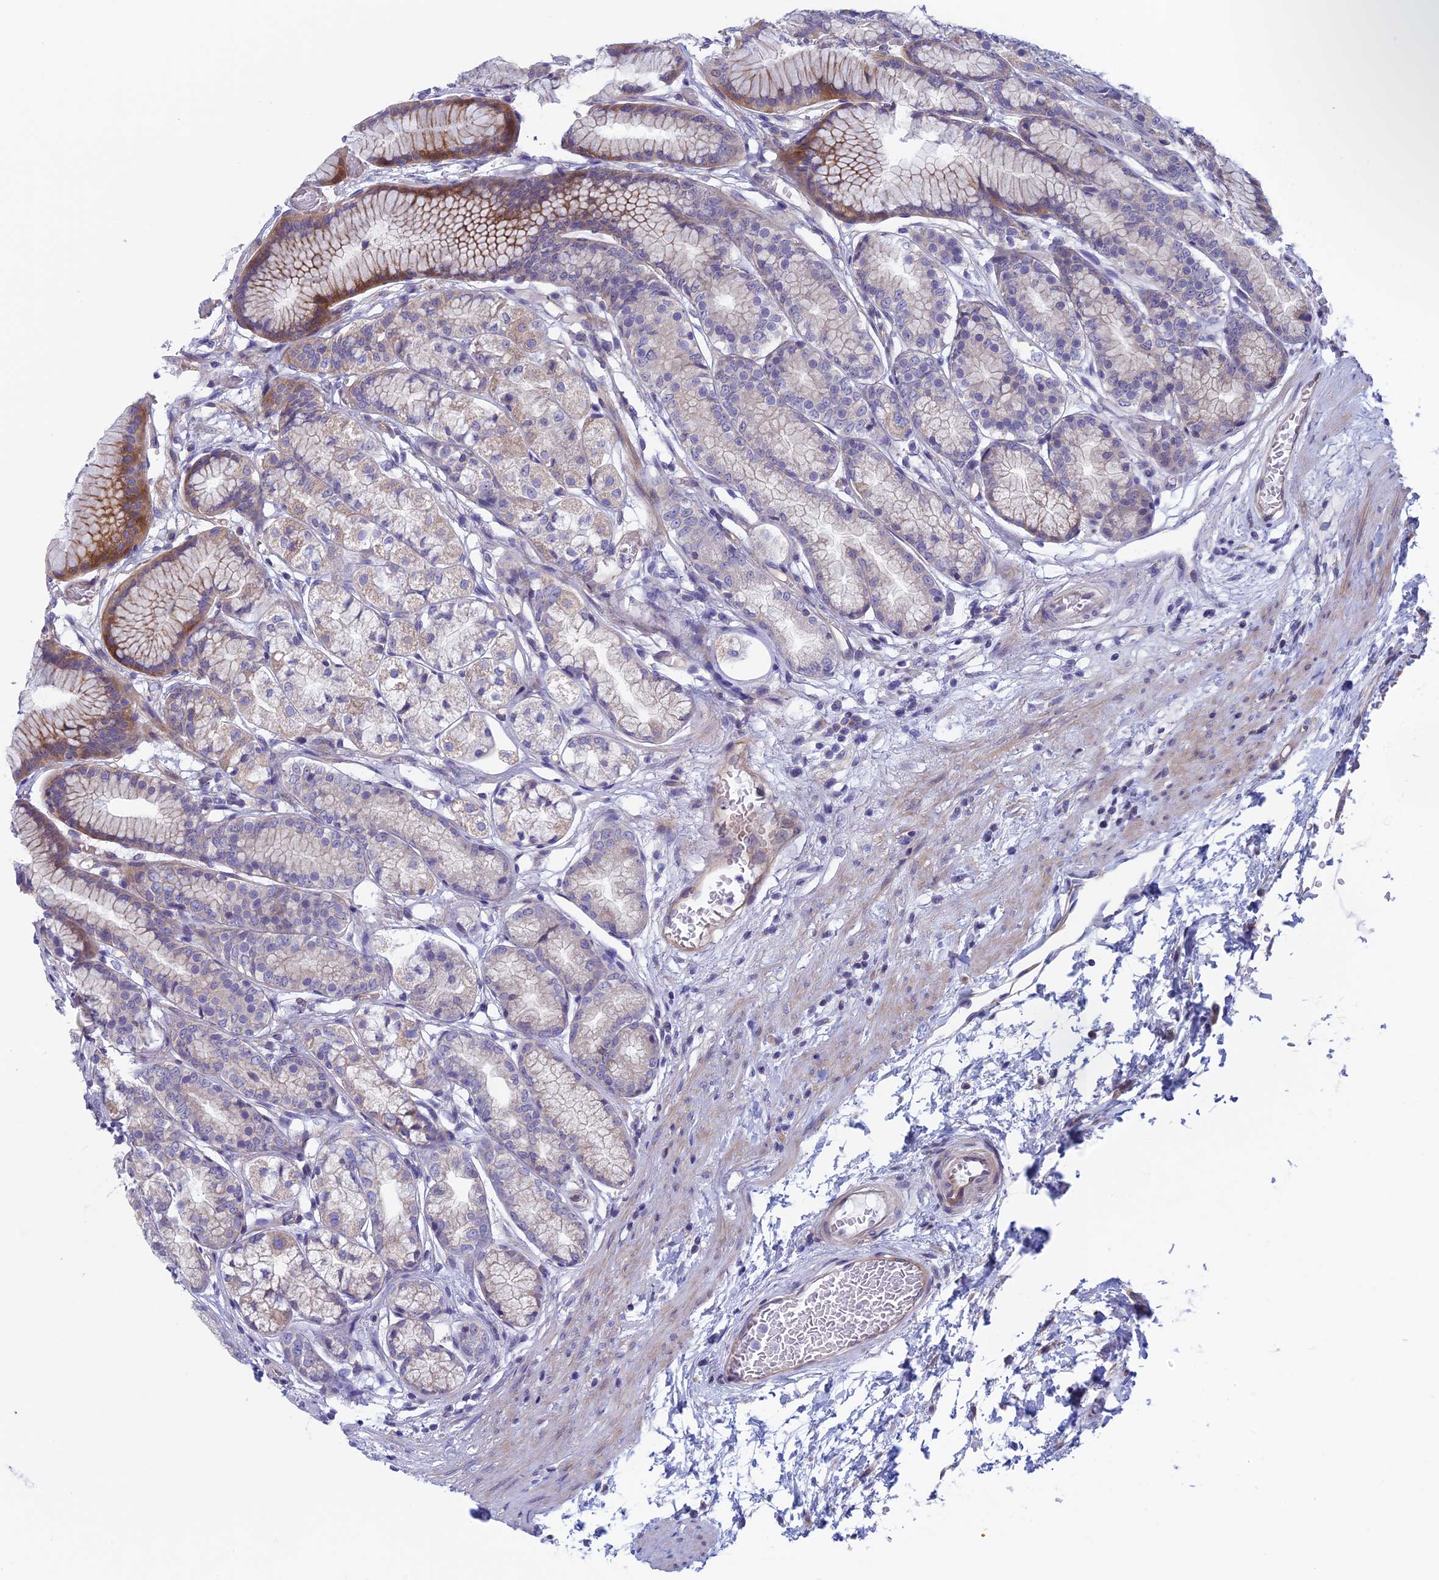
{"staining": {"intensity": "moderate", "quantity": "<25%", "location": "cytoplasmic/membranous"}, "tissue": "stomach", "cell_type": "Glandular cells", "image_type": "normal", "snomed": [{"axis": "morphology", "description": "Normal tissue, NOS"}, {"axis": "morphology", "description": "Adenocarcinoma, NOS"}, {"axis": "morphology", "description": "Adenocarcinoma, High grade"}, {"axis": "topography", "description": "Stomach, upper"}, {"axis": "topography", "description": "Stomach"}], "caption": "Brown immunohistochemical staining in benign stomach demonstrates moderate cytoplasmic/membranous expression in about <25% of glandular cells. Immunohistochemistry (ihc) stains the protein of interest in brown and the nuclei are stained blue.", "gene": "CNOT6L", "patient": {"sex": "female", "age": 65}}